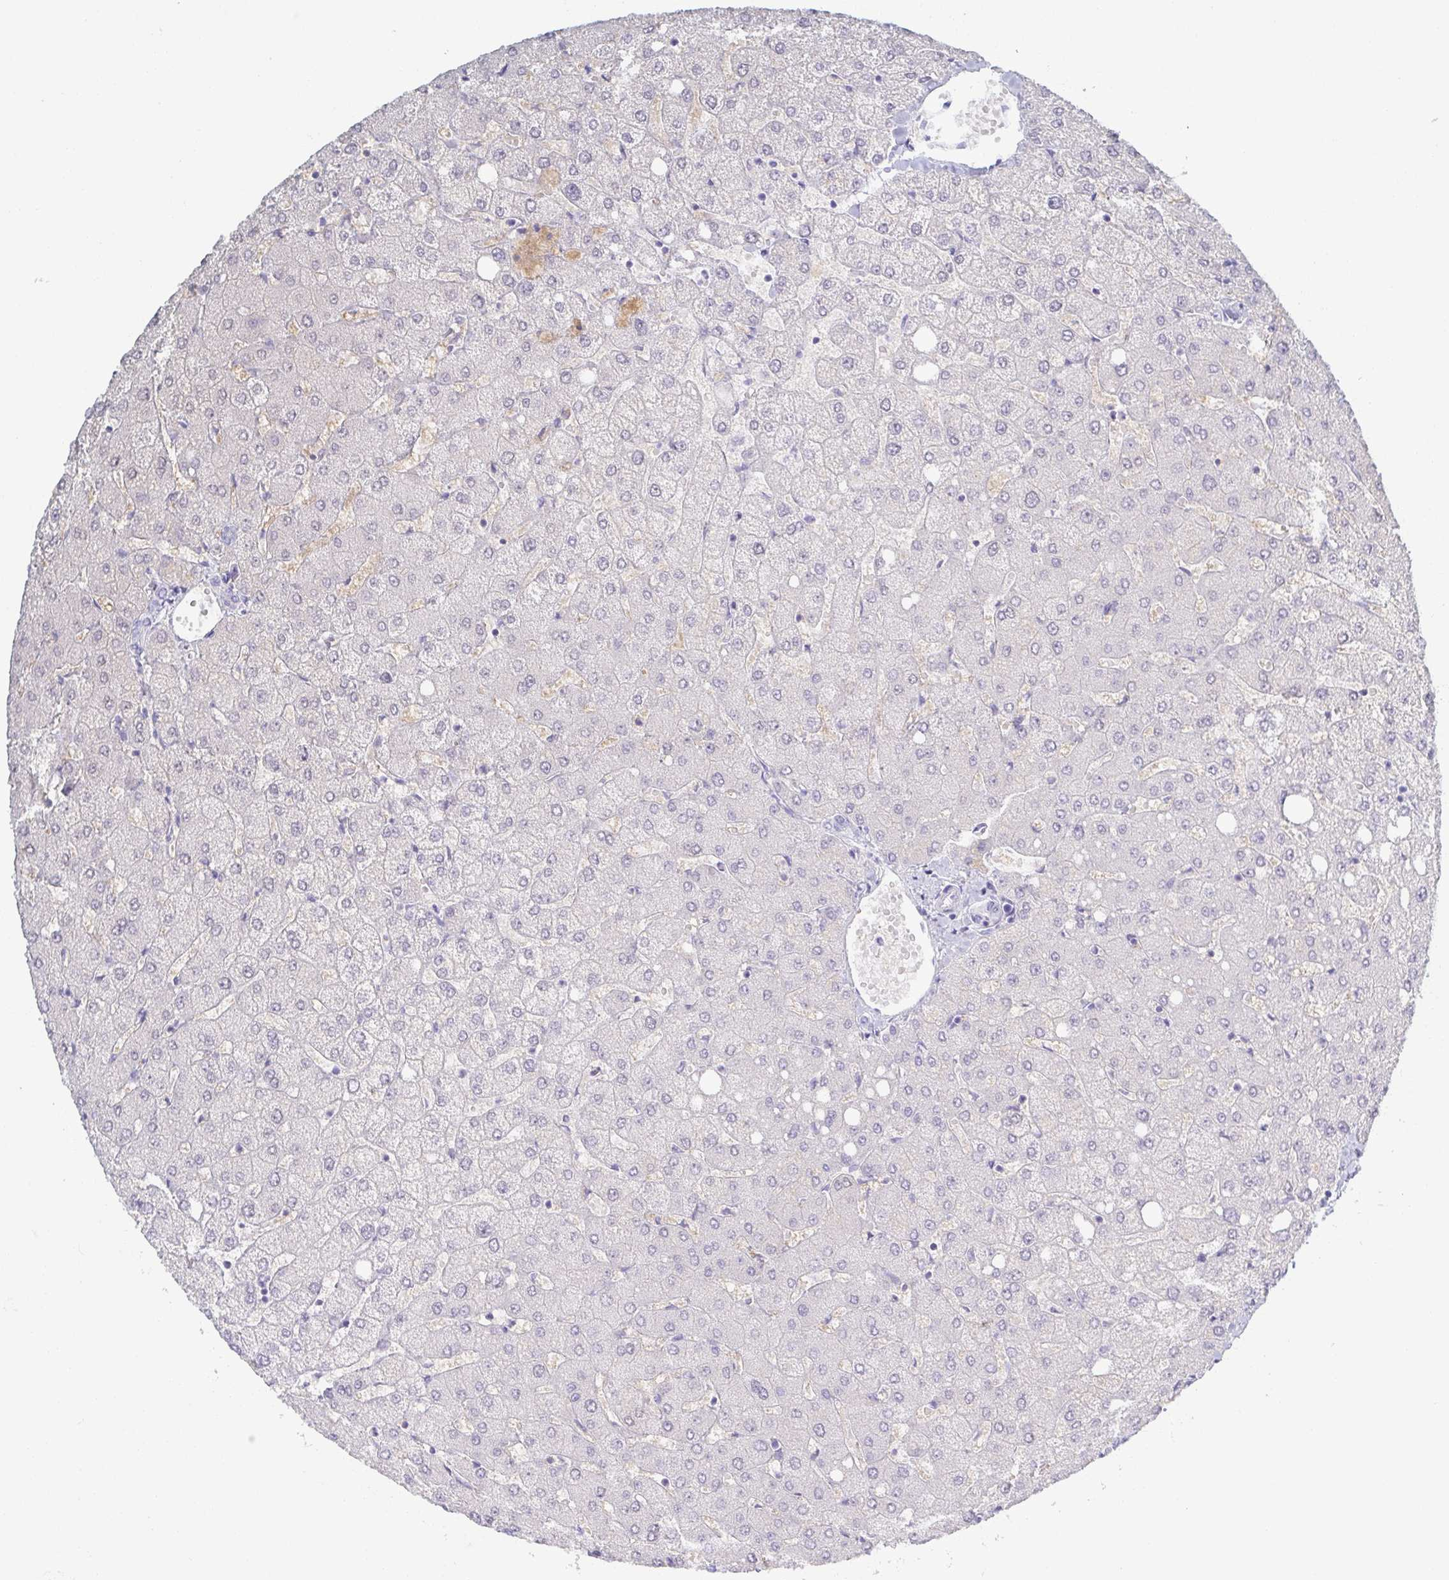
{"staining": {"intensity": "negative", "quantity": "none", "location": "none"}, "tissue": "liver", "cell_type": "Cholangiocytes", "image_type": "normal", "snomed": [{"axis": "morphology", "description": "Normal tissue, NOS"}, {"axis": "topography", "description": "Liver"}], "caption": "An immunohistochemistry (IHC) histopathology image of normal liver is shown. There is no staining in cholangiocytes of liver.", "gene": "ZG16B", "patient": {"sex": "female", "age": 54}}